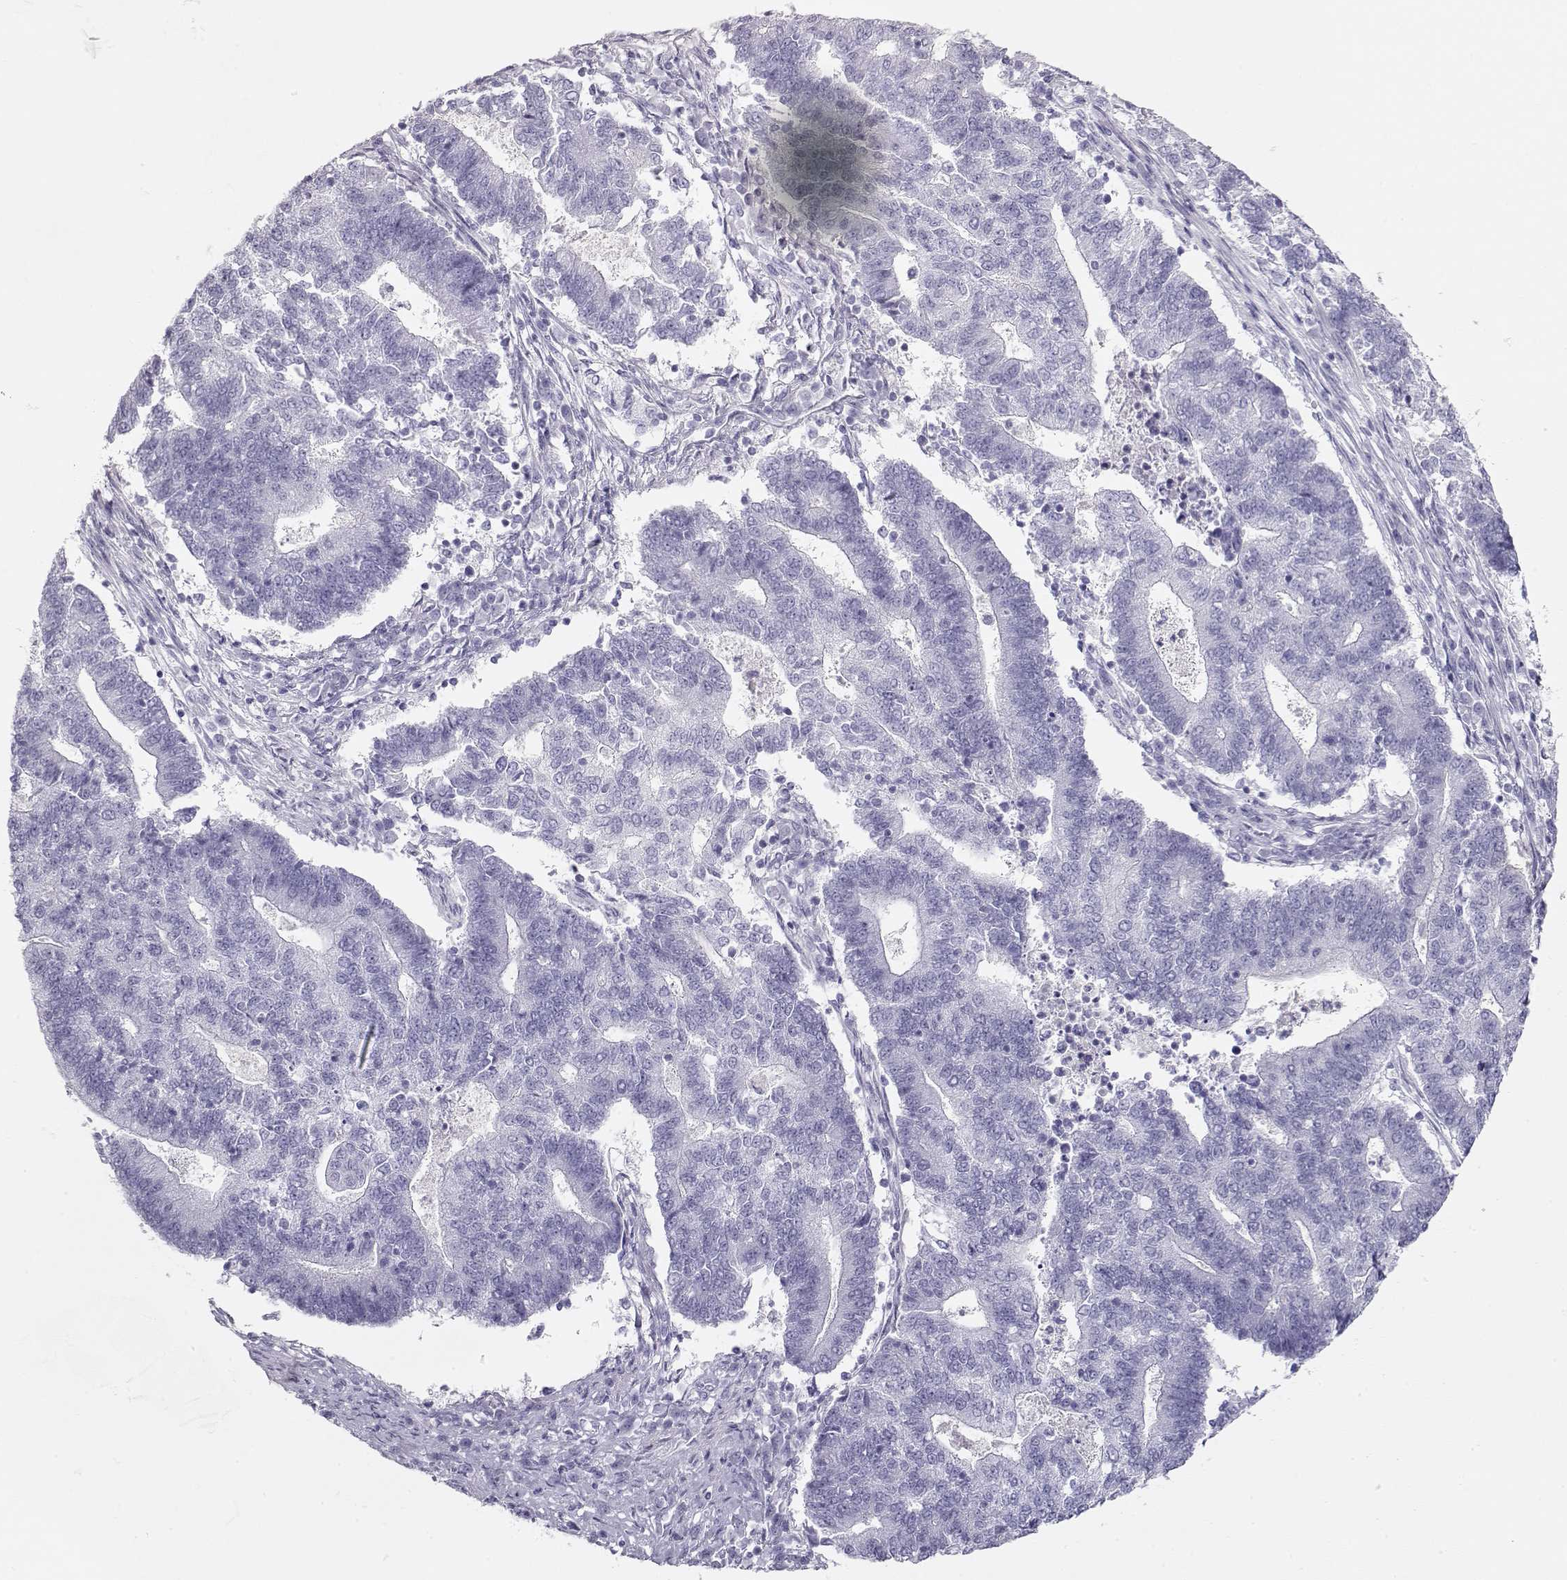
{"staining": {"intensity": "negative", "quantity": "none", "location": "none"}, "tissue": "endometrial cancer", "cell_type": "Tumor cells", "image_type": "cancer", "snomed": [{"axis": "morphology", "description": "Adenocarcinoma, NOS"}, {"axis": "topography", "description": "Uterus"}, {"axis": "topography", "description": "Endometrium"}], "caption": "An IHC photomicrograph of adenocarcinoma (endometrial) is shown. There is no staining in tumor cells of adenocarcinoma (endometrial).", "gene": "ACTN2", "patient": {"sex": "female", "age": 54}}